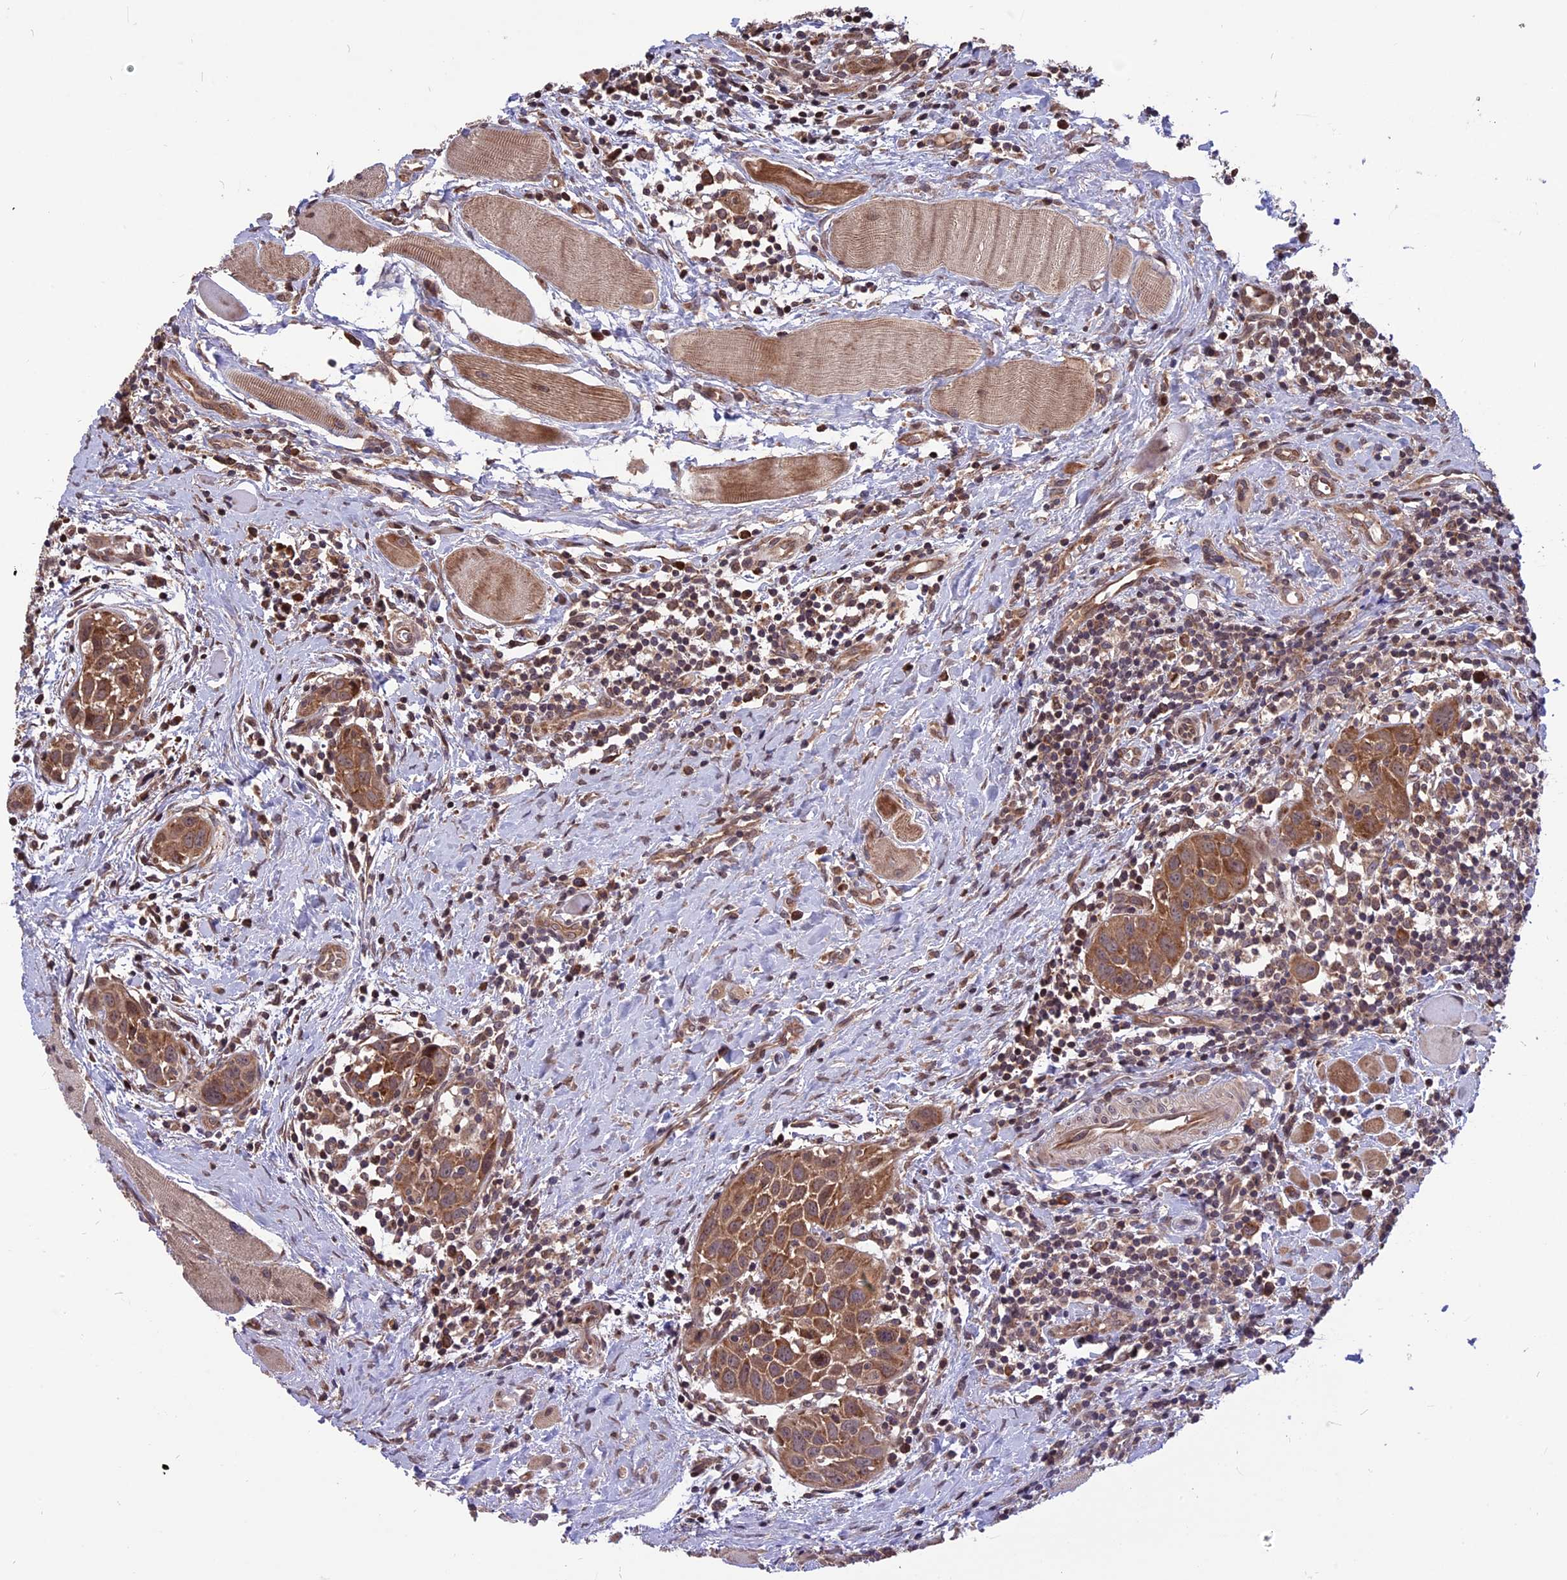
{"staining": {"intensity": "moderate", "quantity": ">75%", "location": "cytoplasmic/membranous,nuclear"}, "tissue": "head and neck cancer", "cell_type": "Tumor cells", "image_type": "cancer", "snomed": [{"axis": "morphology", "description": "Squamous cell carcinoma, NOS"}, {"axis": "topography", "description": "Oral tissue"}, {"axis": "topography", "description": "Head-Neck"}], "caption": "This micrograph displays IHC staining of head and neck squamous cell carcinoma, with medium moderate cytoplasmic/membranous and nuclear expression in about >75% of tumor cells.", "gene": "ZNF598", "patient": {"sex": "female", "age": 50}}